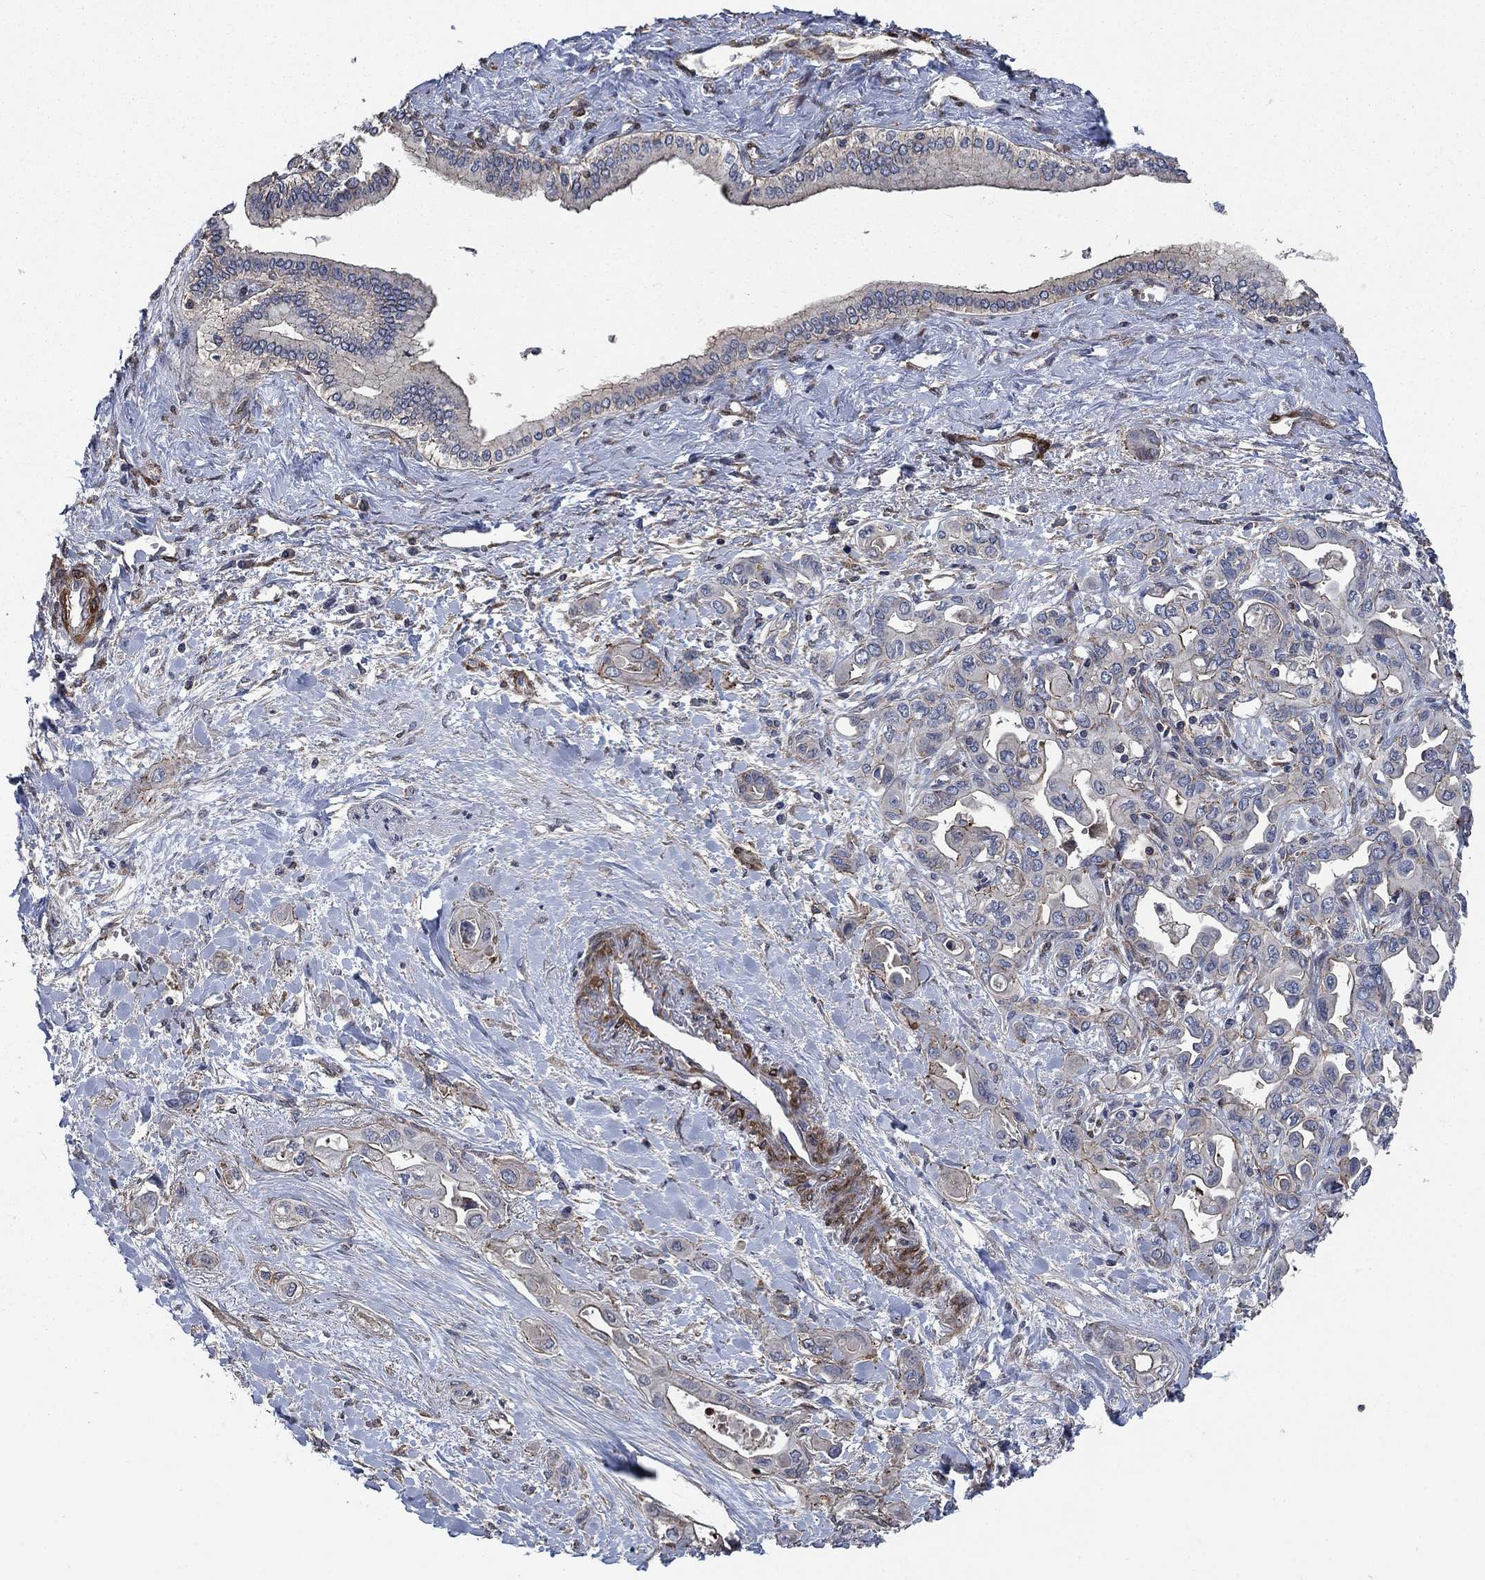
{"staining": {"intensity": "negative", "quantity": "none", "location": "none"}, "tissue": "liver cancer", "cell_type": "Tumor cells", "image_type": "cancer", "snomed": [{"axis": "morphology", "description": "Cholangiocarcinoma"}, {"axis": "topography", "description": "Liver"}], "caption": "A high-resolution histopathology image shows immunohistochemistry staining of liver cancer (cholangiocarcinoma), which demonstrates no significant positivity in tumor cells.", "gene": "PDE3A", "patient": {"sex": "female", "age": 64}}